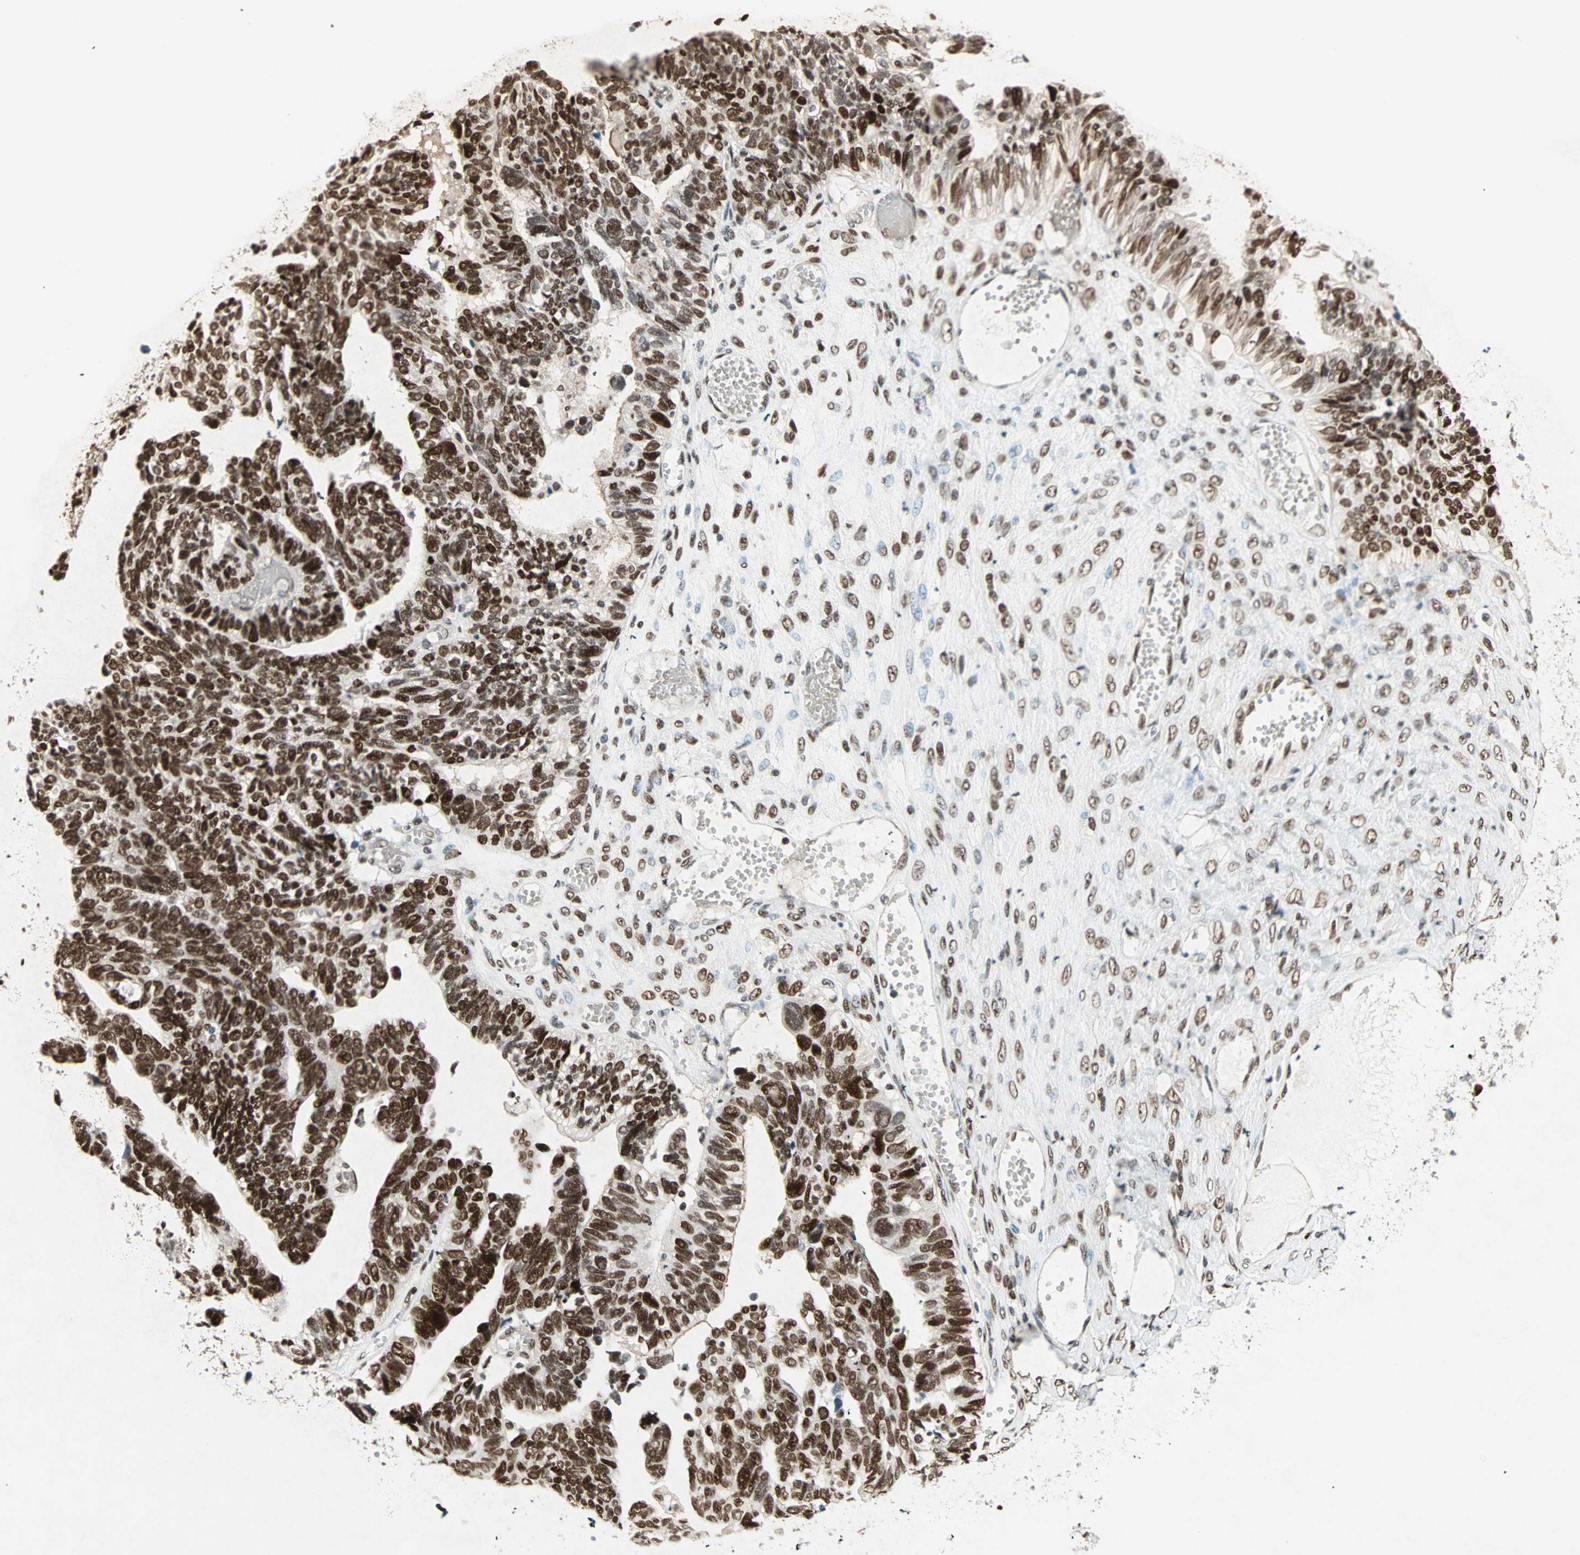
{"staining": {"intensity": "strong", "quantity": ">75%", "location": "nuclear"}, "tissue": "ovarian cancer", "cell_type": "Tumor cells", "image_type": "cancer", "snomed": [{"axis": "morphology", "description": "Cystadenocarcinoma, serous, NOS"}, {"axis": "topography", "description": "Ovary"}], "caption": "A brown stain highlights strong nuclear positivity of a protein in ovarian serous cystadenocarcinoma tumor cells.", "gene": "MDC1", "patient": {"sex": "female", "age": 79}}